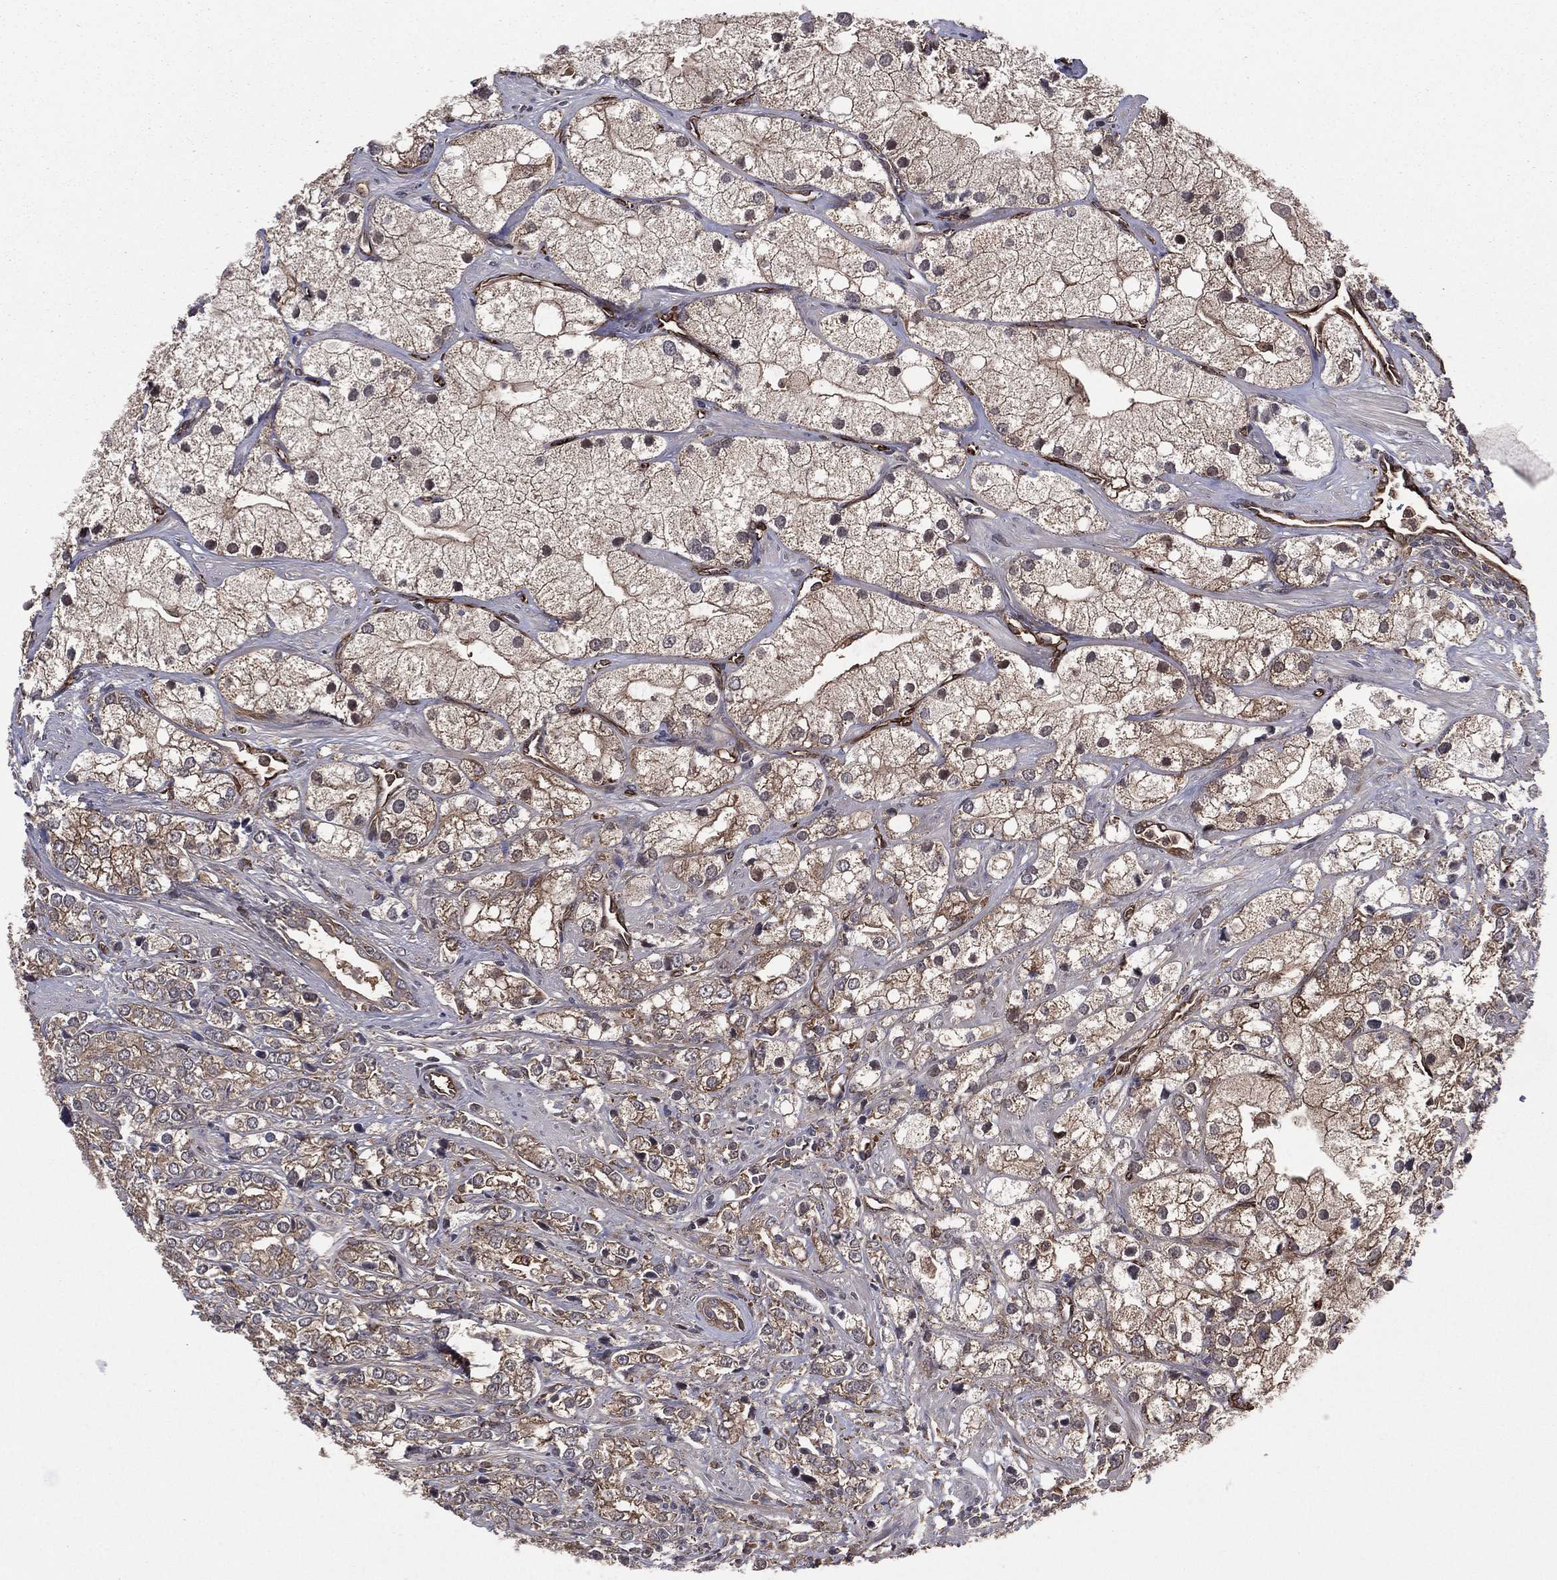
{"staining": {"intensity": "moderate", "quantity": ">75%", "location": "cytoplasmic/membranous"}, "tissue": "prostate cancer", "cell_type": "Tumor cells", "image_type": "cancer", "snomed": [{"axis": "morphology", "description": "Adenocarcinoma, NOS"}, {"axis": "topography", "description": "Prostate and seminal vesicle, NOS"}, {"axis": "topography", "description": "Prostate"}], "caption": "Immunohistochemistry (IHC) micrograph of human prostate adenocarcinoma stained for a protein (brown), which demonstrates medium levels of moderate cytoplasmic/membranous staining in about >75% of tumor cells.", "gene": "CERT1", "patient": {"sex": "male", "age": 79}}